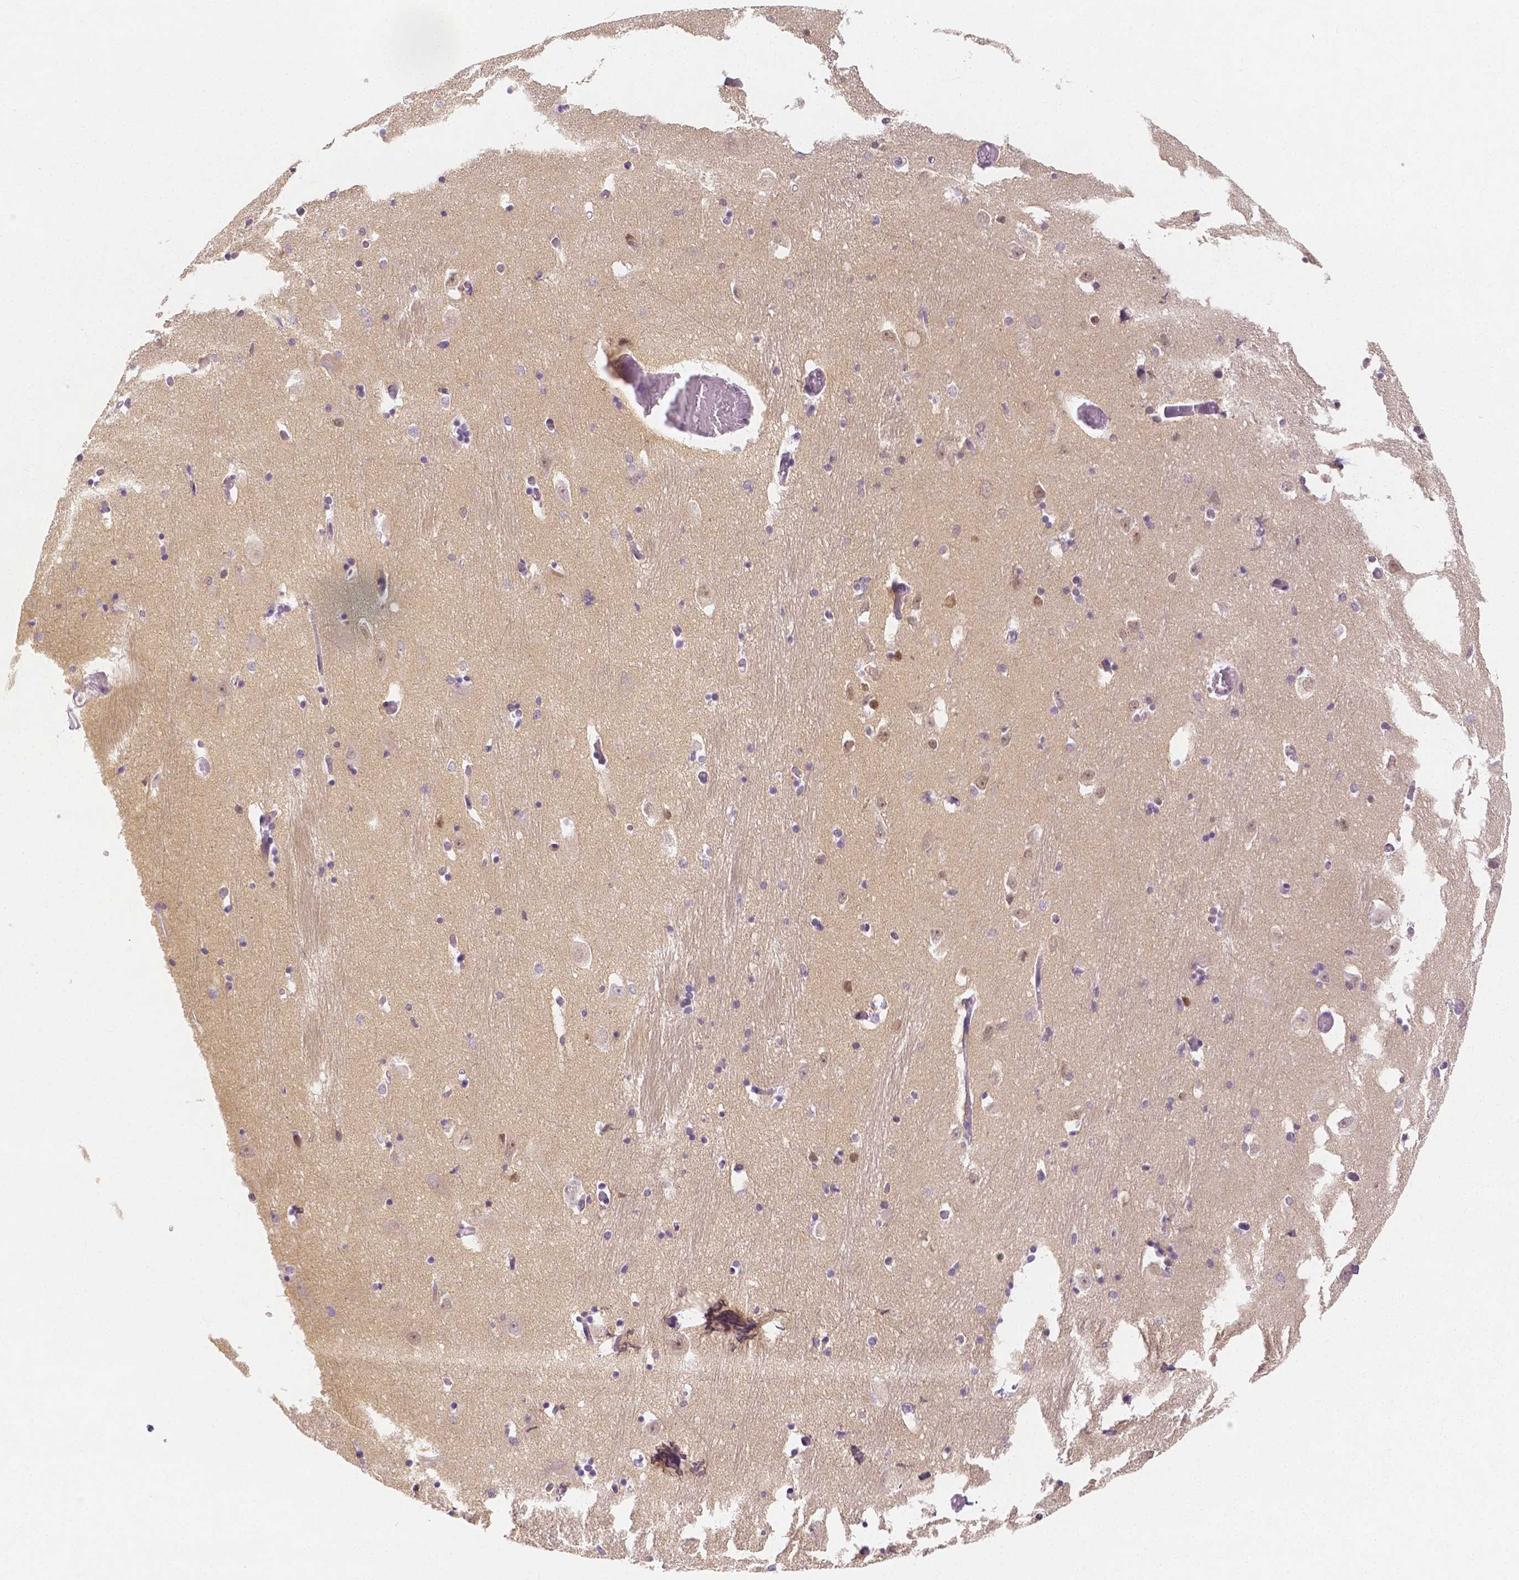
{"staining": {"intensity": "moderate", "quantity": "<25%", "location": "nuclear"}, "tissue": "caudate", "cell_type": "Glial cells", "image_type": "normal", "snomed": [{"axis": "morphology", "description": "Normal tissue, NOS"}, {"axis": "topography", "description": "Lateral ventricle wall"}, {"axis": "topography", "description": "Hippocampus"}], "caption": "Moderate nuclear protein staining is present in about <25% of glial cells in caudate. The protein is shown in brown color, while the nuclei are stained blue.", "gene": "SGTB", "patient": {"sex": "female", "age": 63}}